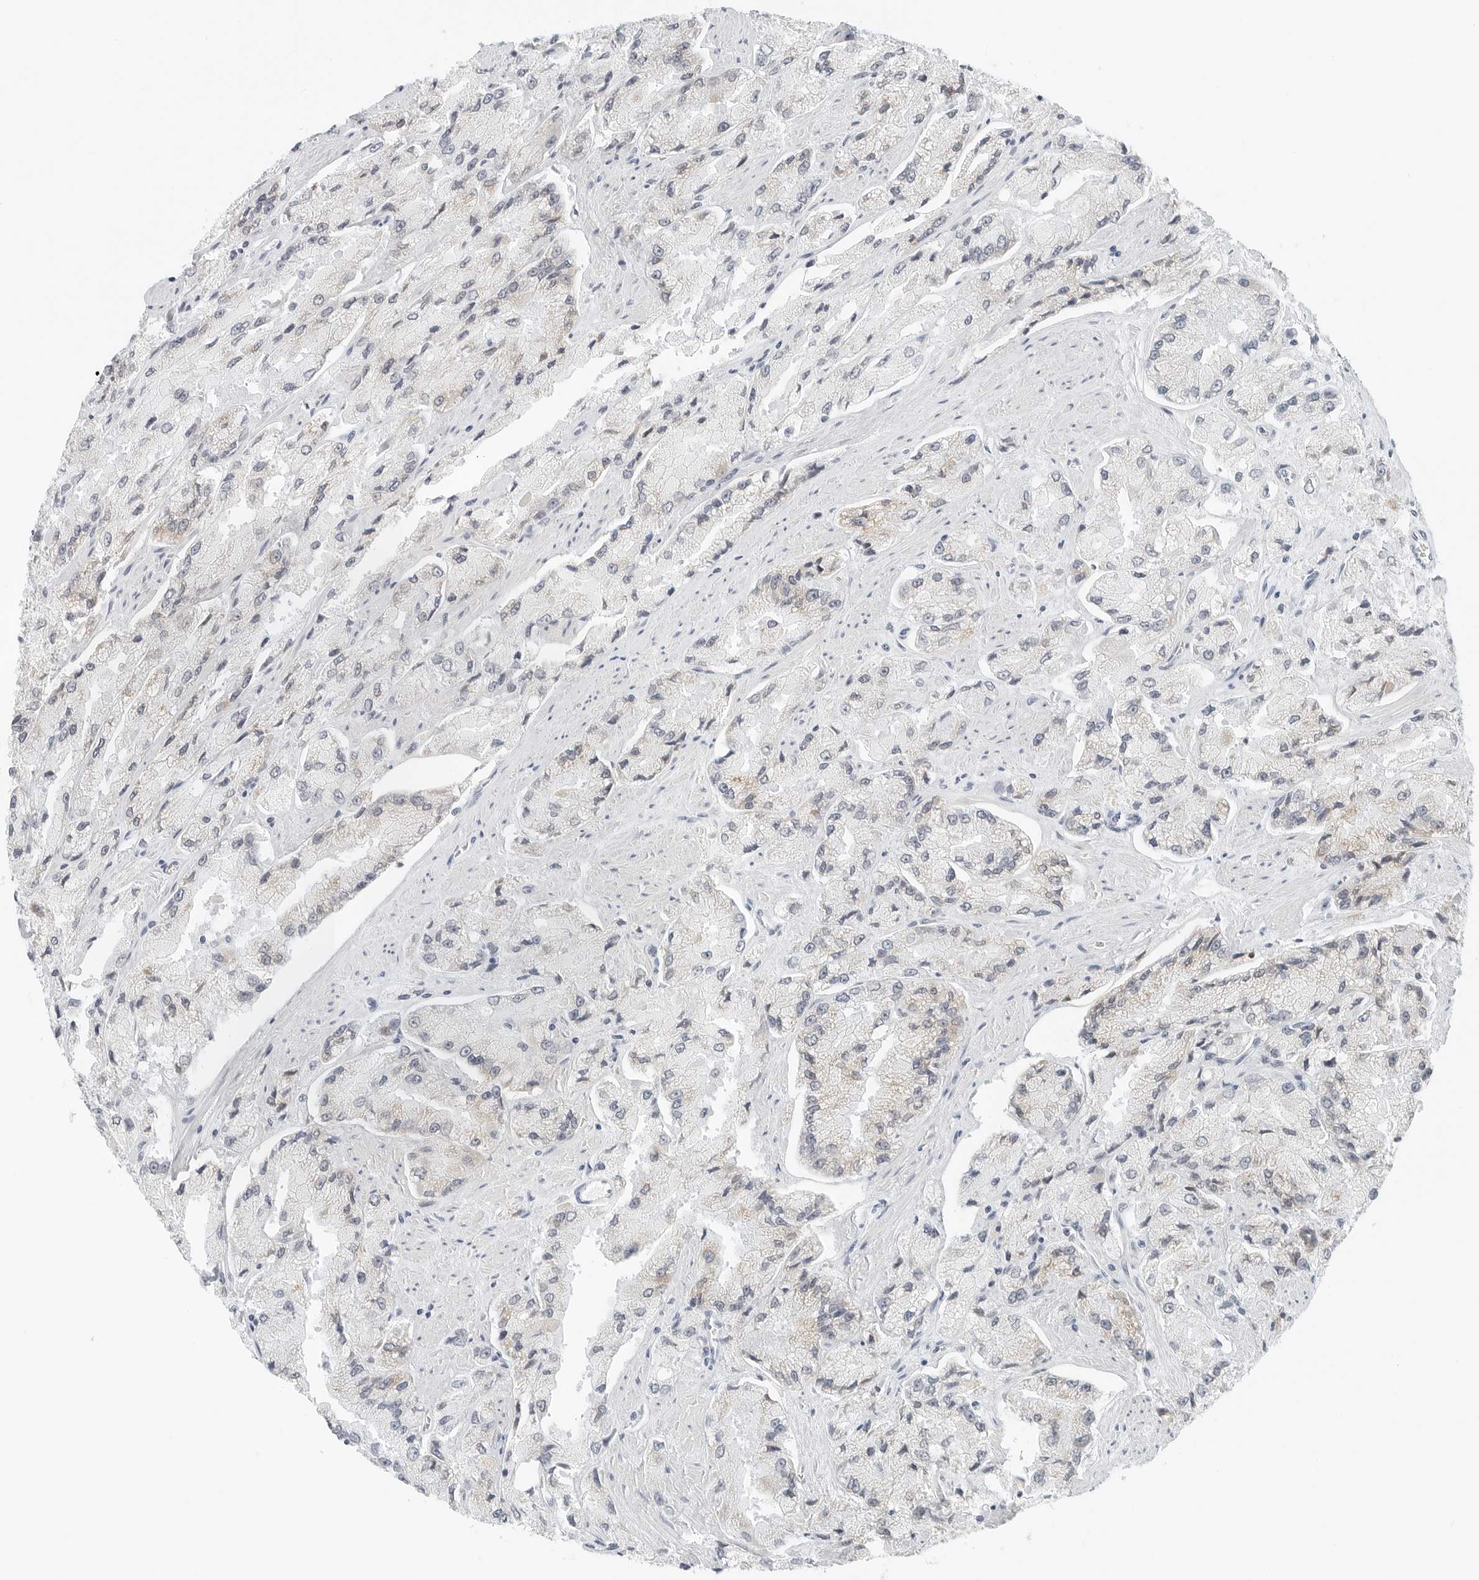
{"staining": {"intensity": "weak", "quantity": "<25%", "location": "cytoplasmic/membranous"}, "tissue": "prostate cancer", "cell_type": "Tumor cells", "image_type": "cancer", "snomed": [{"axis": "morphology", "description": "Adenocarcinoma, High grade"}, {"axis": "topography", "description": "Prostate"}], "caption": "IHC of human adenocarcinoma (high-grade) (prostate) demonstrates no expression in tumor cells. (DAB immunohistochemistry with hematoxylin counter stain).", "gene": "CCSAP", "patient": {"sex": "male", "age": 58}}